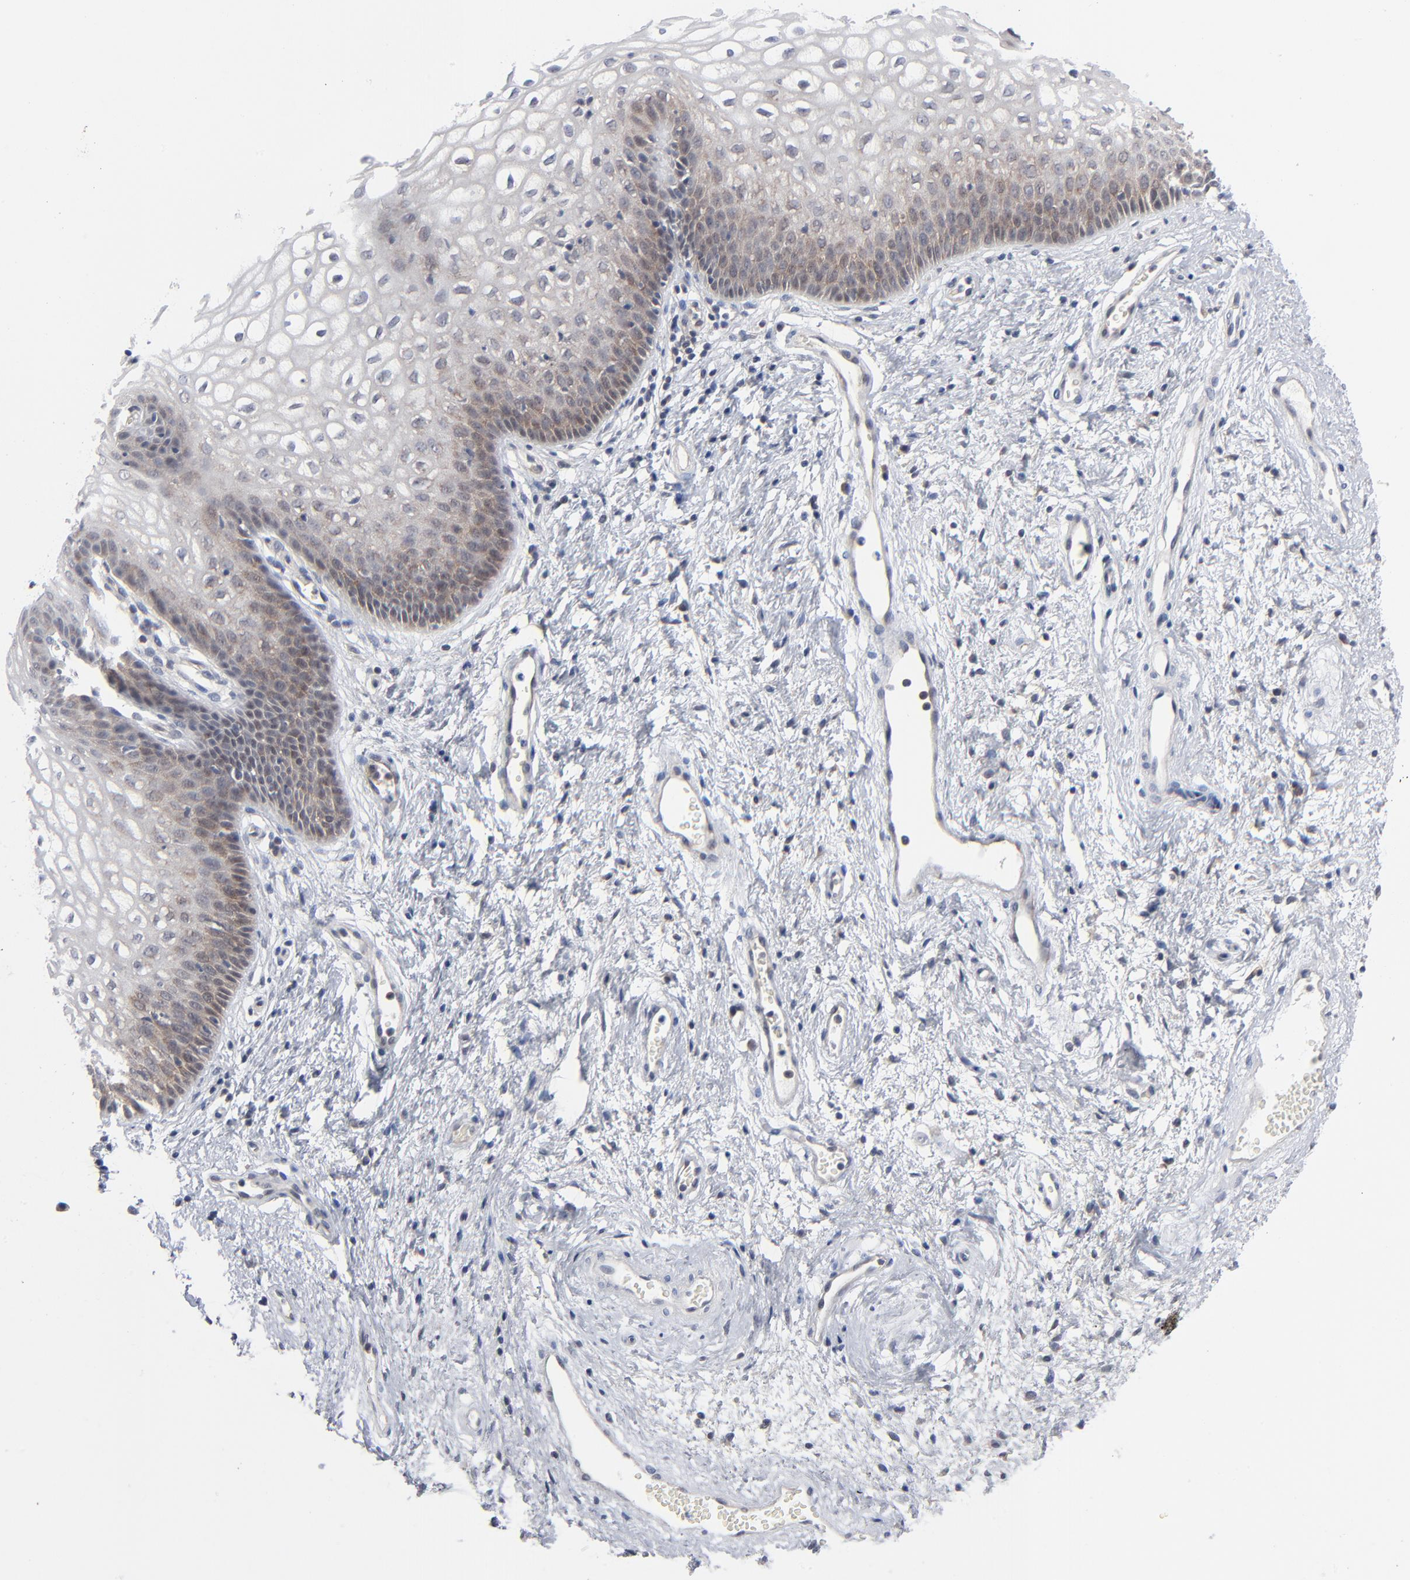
{"staining": {"intensity": "weak", "quantity": "<25%", "location": "cytoplasmic/membranous"}, "tissue": "vagina", "cell_type": "Squamous epithelial cells", "image_type": "normal", "snomed": [{"axis": "morphology", "description": "Normal tissue, NOS"}, {"axis": "topography", "description": "Vagina"}], "caption": "Histopathology image shows no significant protein positivity in squamous epithelial cells of unremarkable vagina.", "gene": "RPS6KB1", "patient": {"sex": "female", "age": 34}}